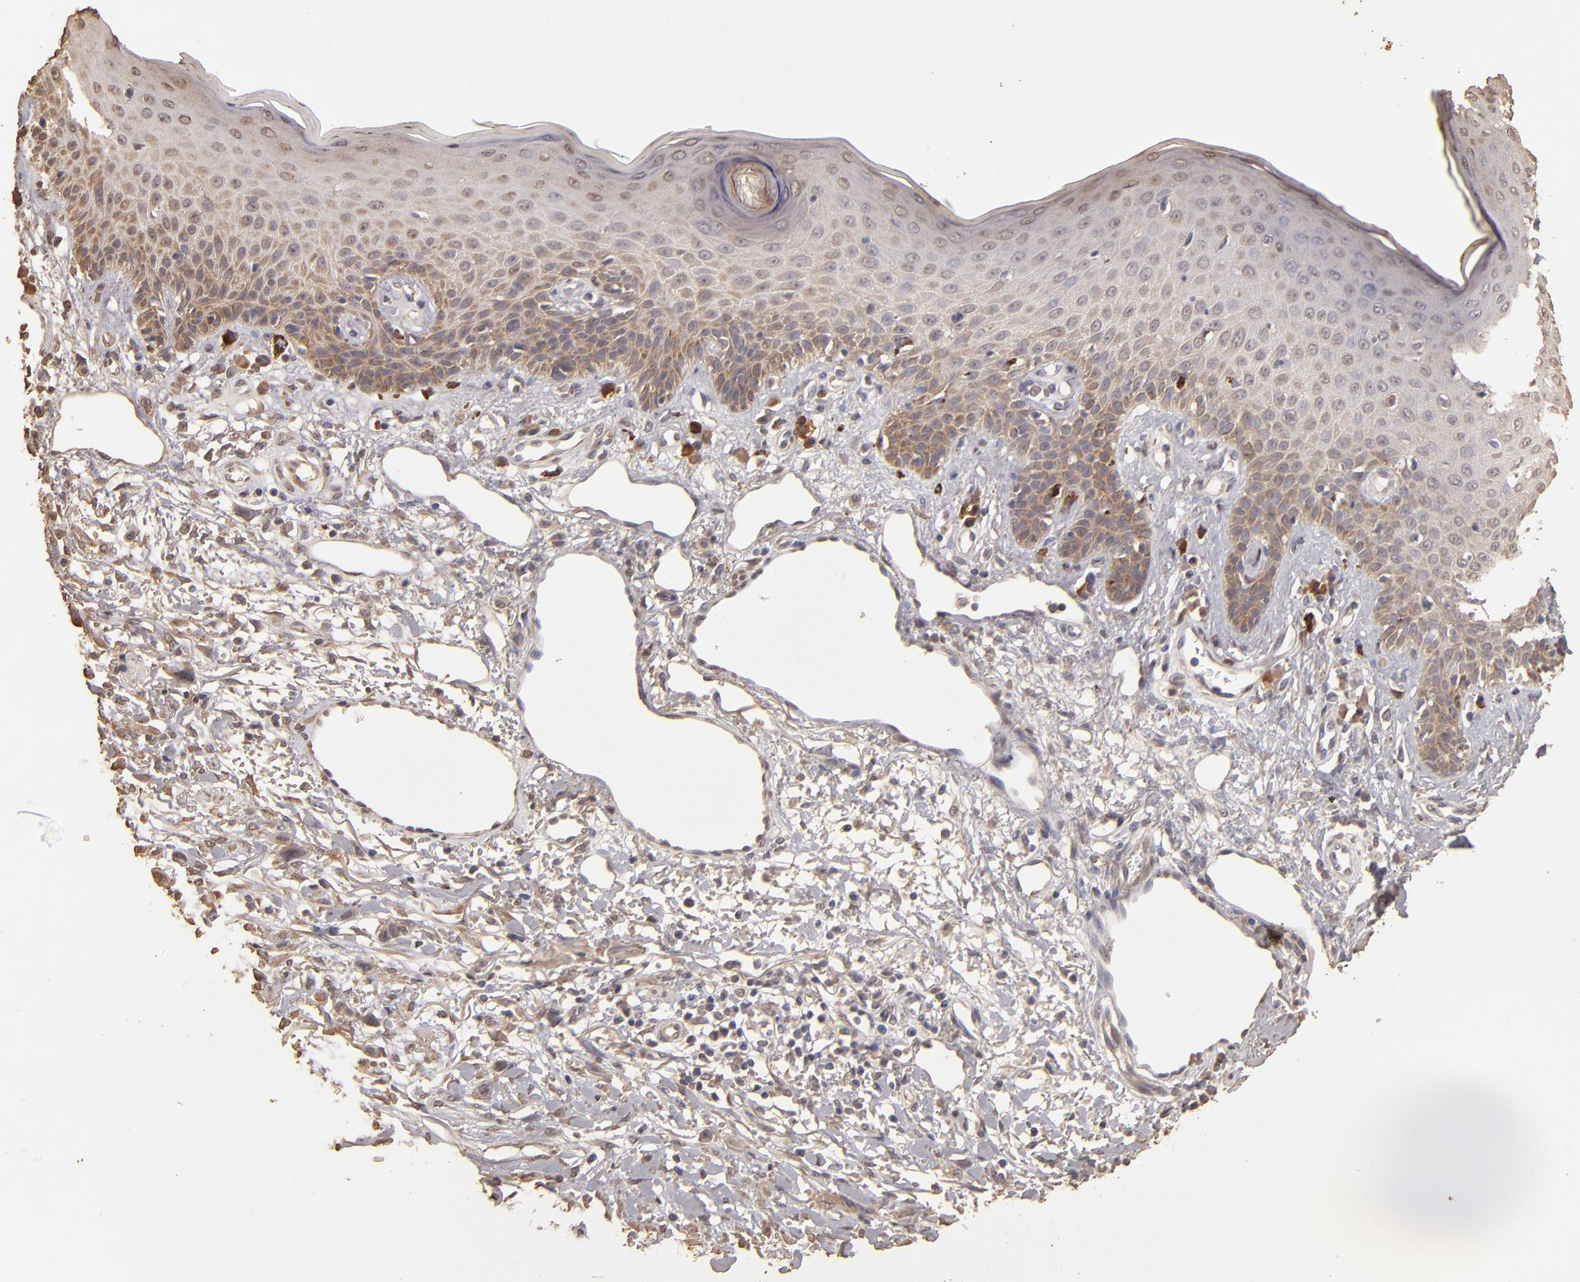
{"staining": {"intensity": "moderate", "quantity": "25%-75%", "location": "cytoplasmic/membranous"}, "tissue": "skin cancer", "cell_type": "Tumor cells", "image_type": "cancer", "snomed": [{"axis": "morphology", "description": "Squamous cell carcinoma, NOS"}, {"axis": "topography", "description": "Skin"}], "caption": "An image of human skin squamous cell carcinoma stained for a protein displays moderate cytoplasmic/membranous brown staining in tumor cells. Immunohistochemistry stains the protein of interest in brown and the nuclei are stained blue.", "gene": "OPHN1", "patient": {"sex": "female", "age": 59}}